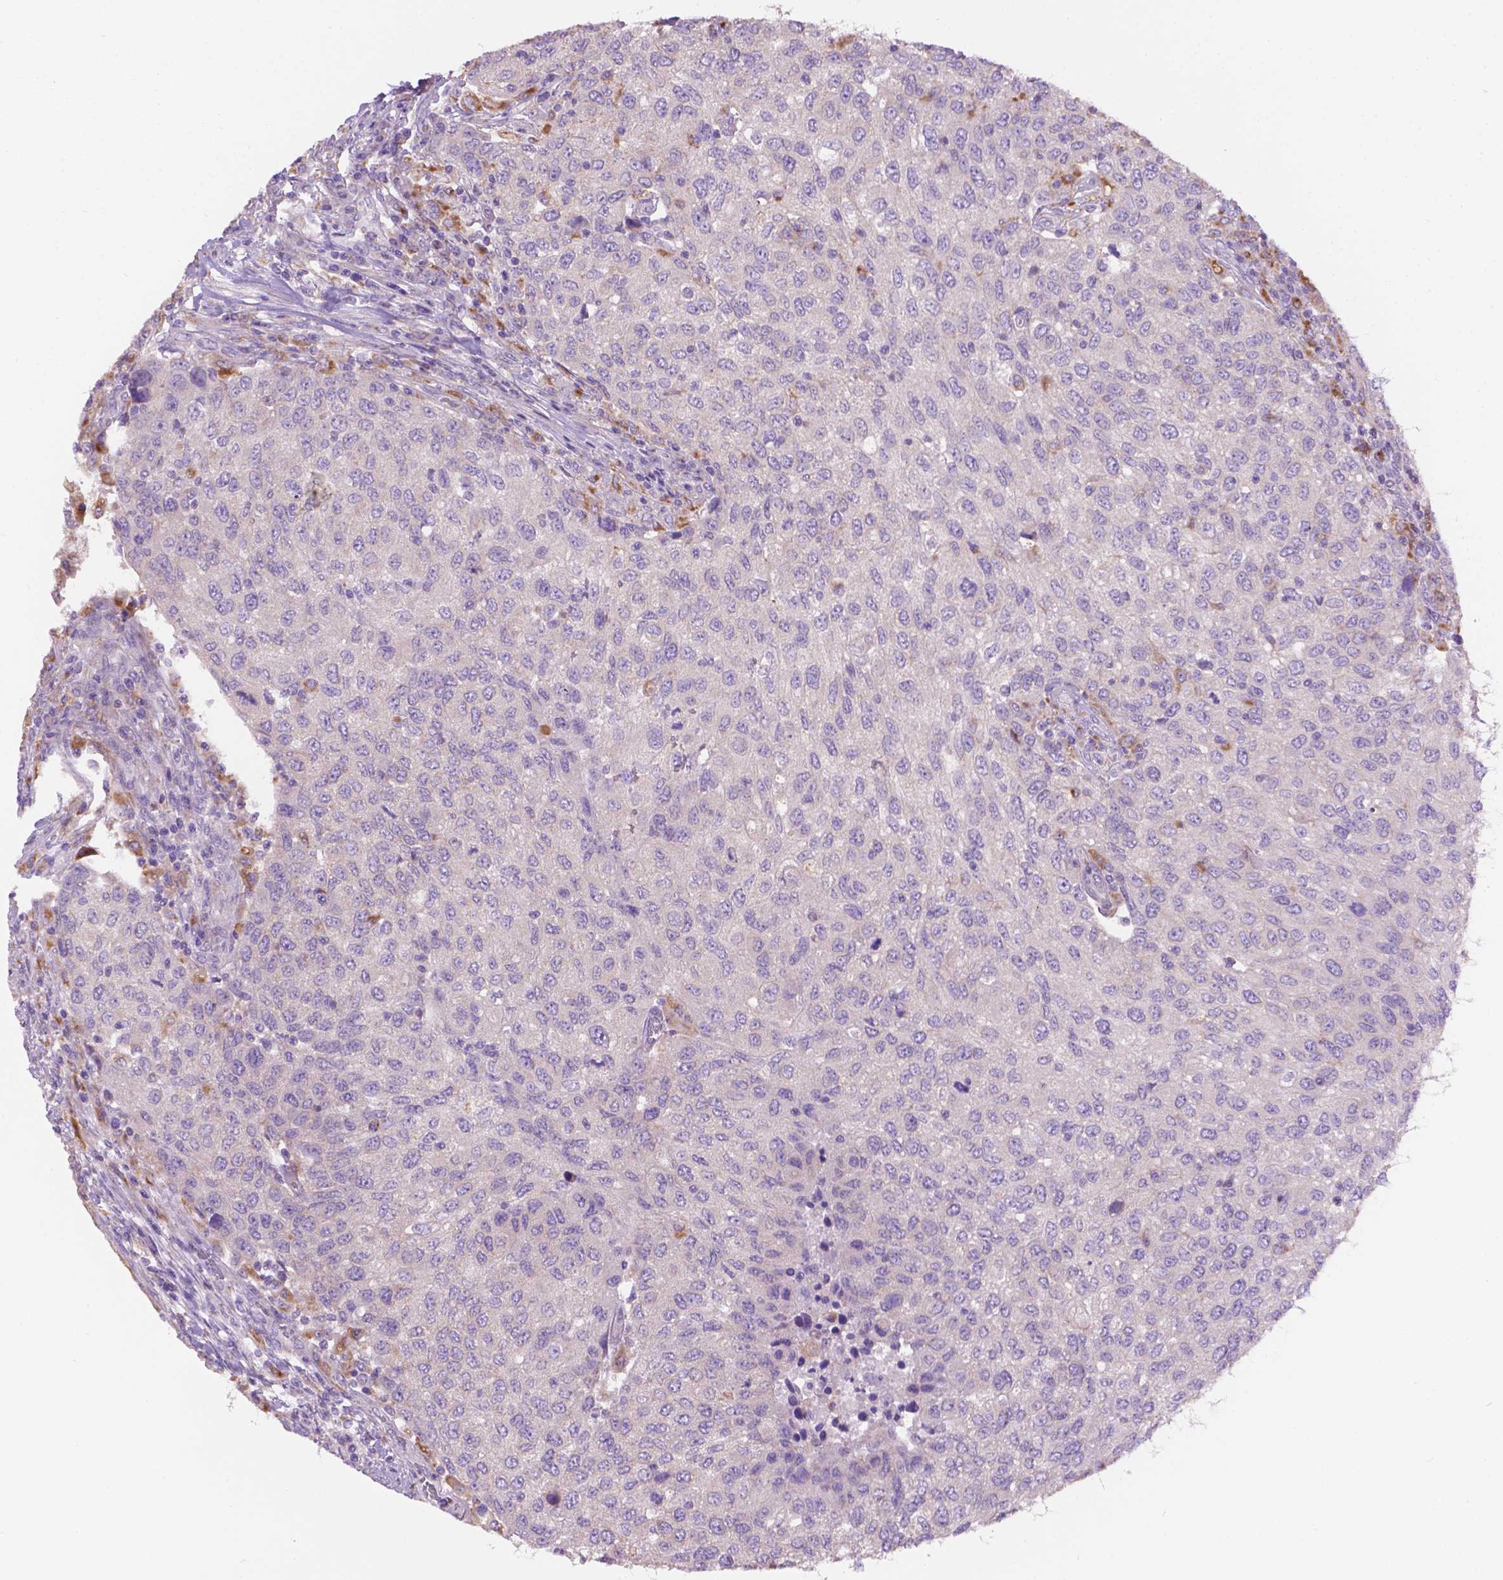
{"staining": {"intensity": "negative", "quantity": "none", "location": "none"}, "tissue": "urothelial cancer", "cell_type": "Tumor cells", "image_type": "cancer", "snomed": [{"axis": "morphology", "description": "Urothelial carcinoma, High grade"}, {"axis": "topography", "description": "Urinary bladder"}], "caption": "Tumor cells are negative for protein expression in human high-grade urothelial carcinoma.", "gene": "CDH7", "patient": {"sex": "female", "age": 78}}